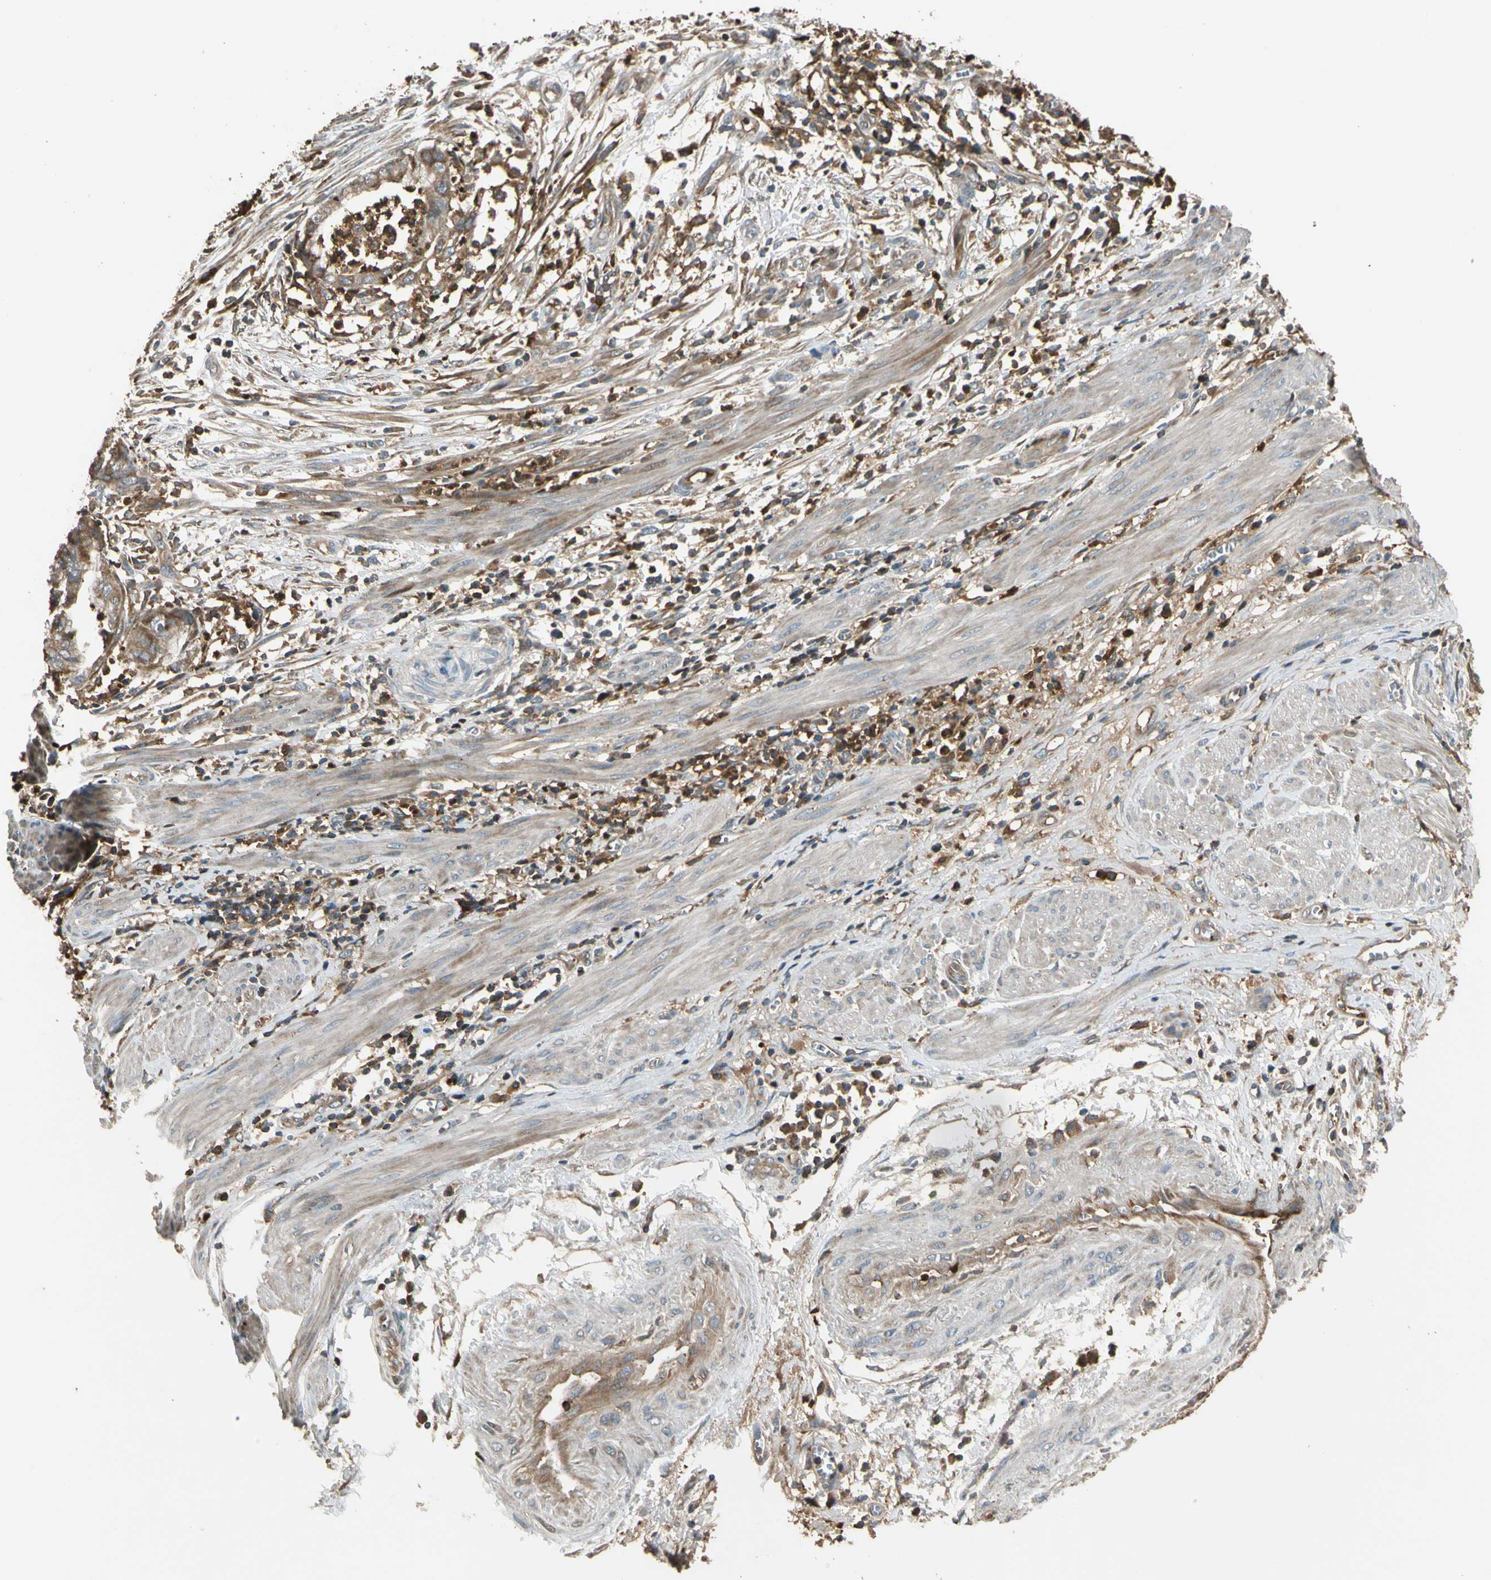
{"staining": {"intensity": "moderate", "quantity": "25%-75%", "location": "cytoplasmic/membranous"}, "tissue": "endometrial cancer", "cell_type": "Tumor cells", "image_type": "cancer", "snomed": [{"axis": "morphology", "description": "Necrosis, NOS"}, {"axis": "morphology", "description": "Adenocarcinoma, NOS"}, {"axis": "topography", "description": "Endometrium"}], "caption": "Human adenocarcinoma (endometrial) stained with a protein marker displays moderate staining in tumor cells.", "gene": "STX11", "patient": {"sex": "female", "age": 79}}